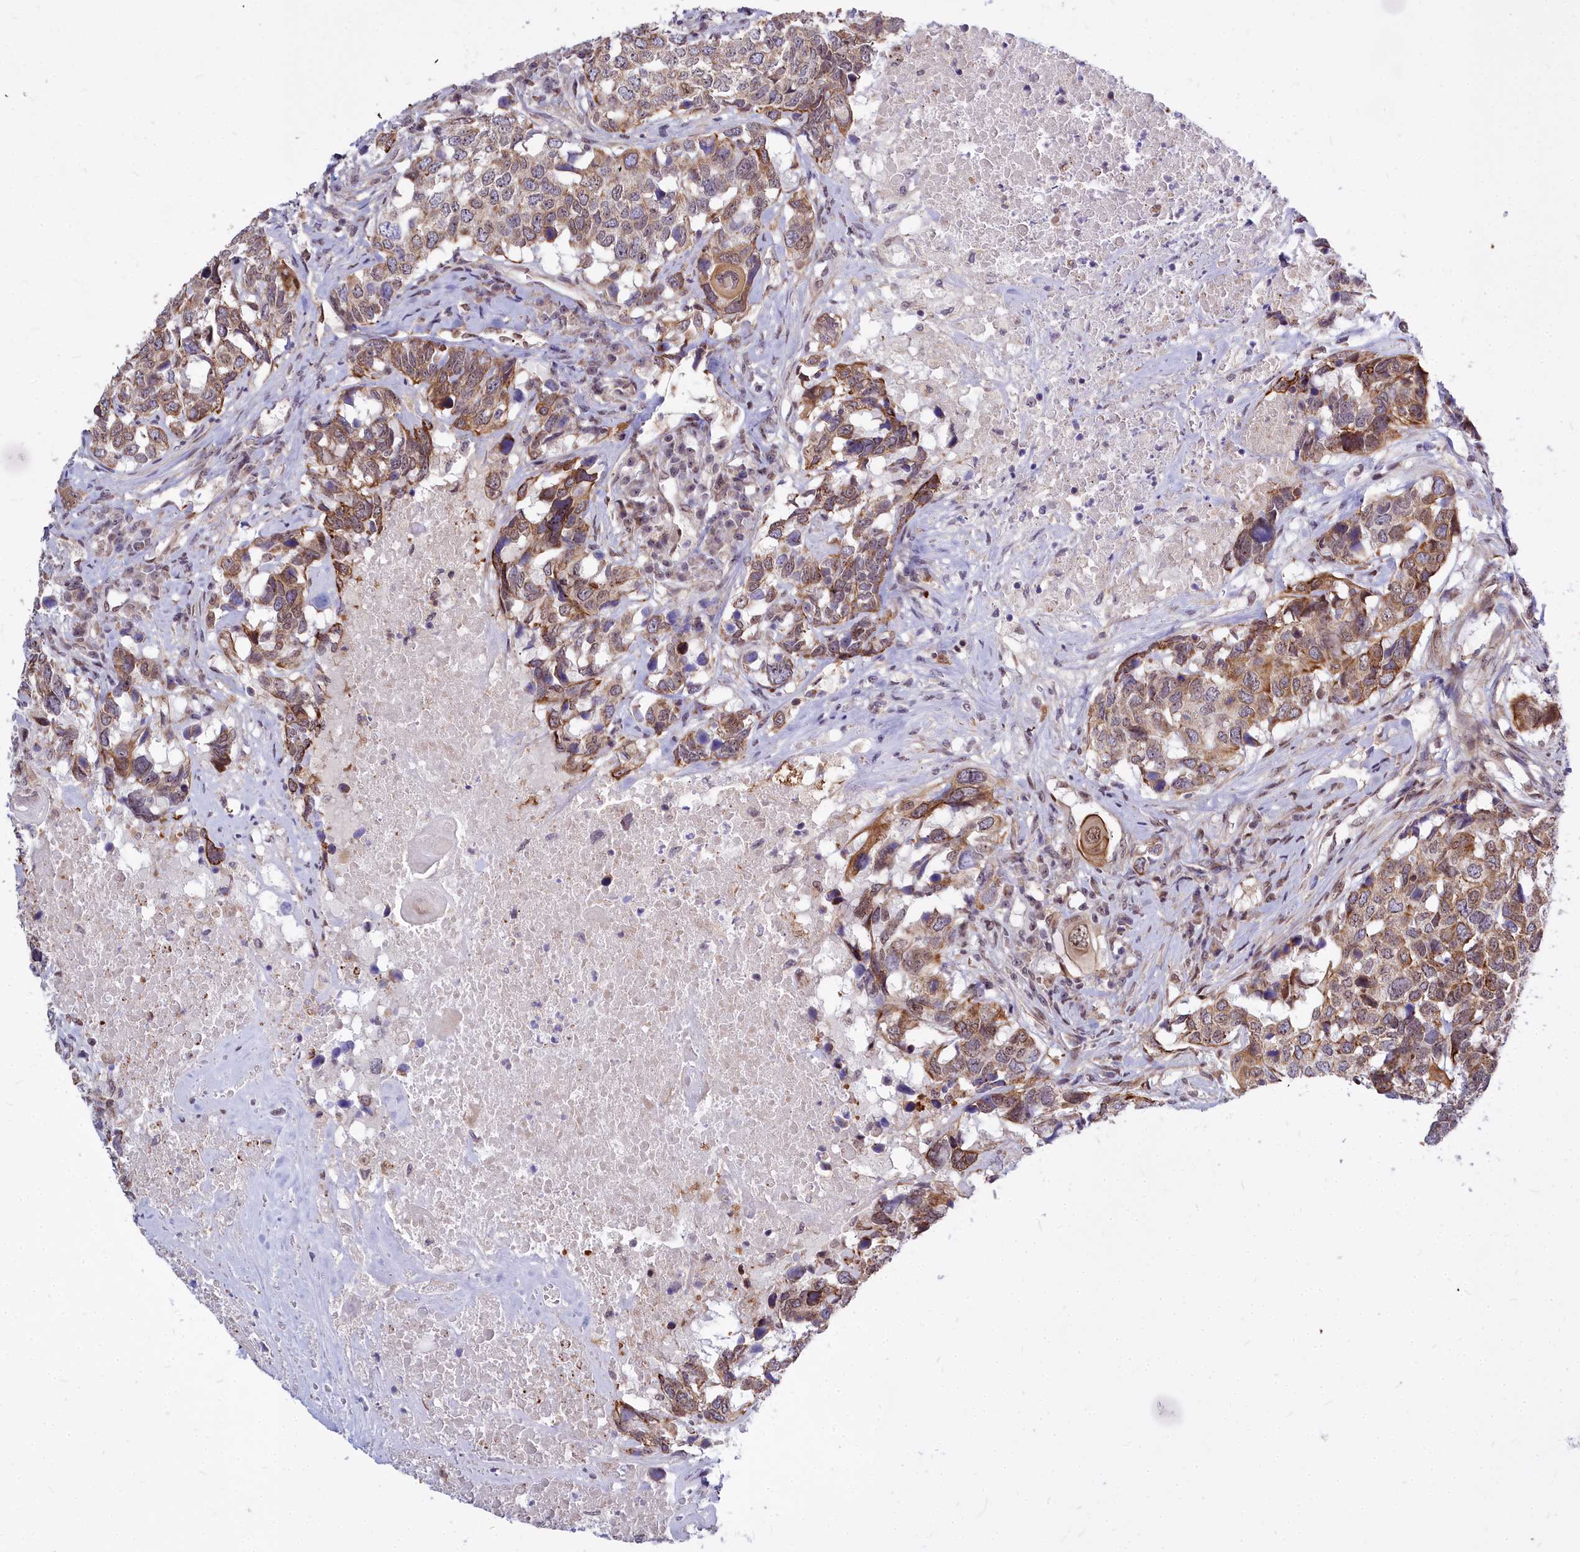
{"staining": {"intensity": "moderate", "quantity": "25%-75%", "location": "cytoplasmic/membranous,nuclear"}, "tissue": "head and neck cancer", "cell_type": "Tumor cells", "image_type": "cancer", "snomed": [{"axis": "morphology", "description": "Squamous cell carcinoma, NOS"}, {"axis": "topography", "description": "Head-Neck"}], "caption": "Immunohistochemistry micrograph of head and neck cancer stained for a protein (brown), which shows medium levels of moderate cytoplasmic/membranous and nuclear positivity in about 25%-75% of tumor cells.", "gene": "ABCB8", "patient": {"sex": "male", "age": 66}}